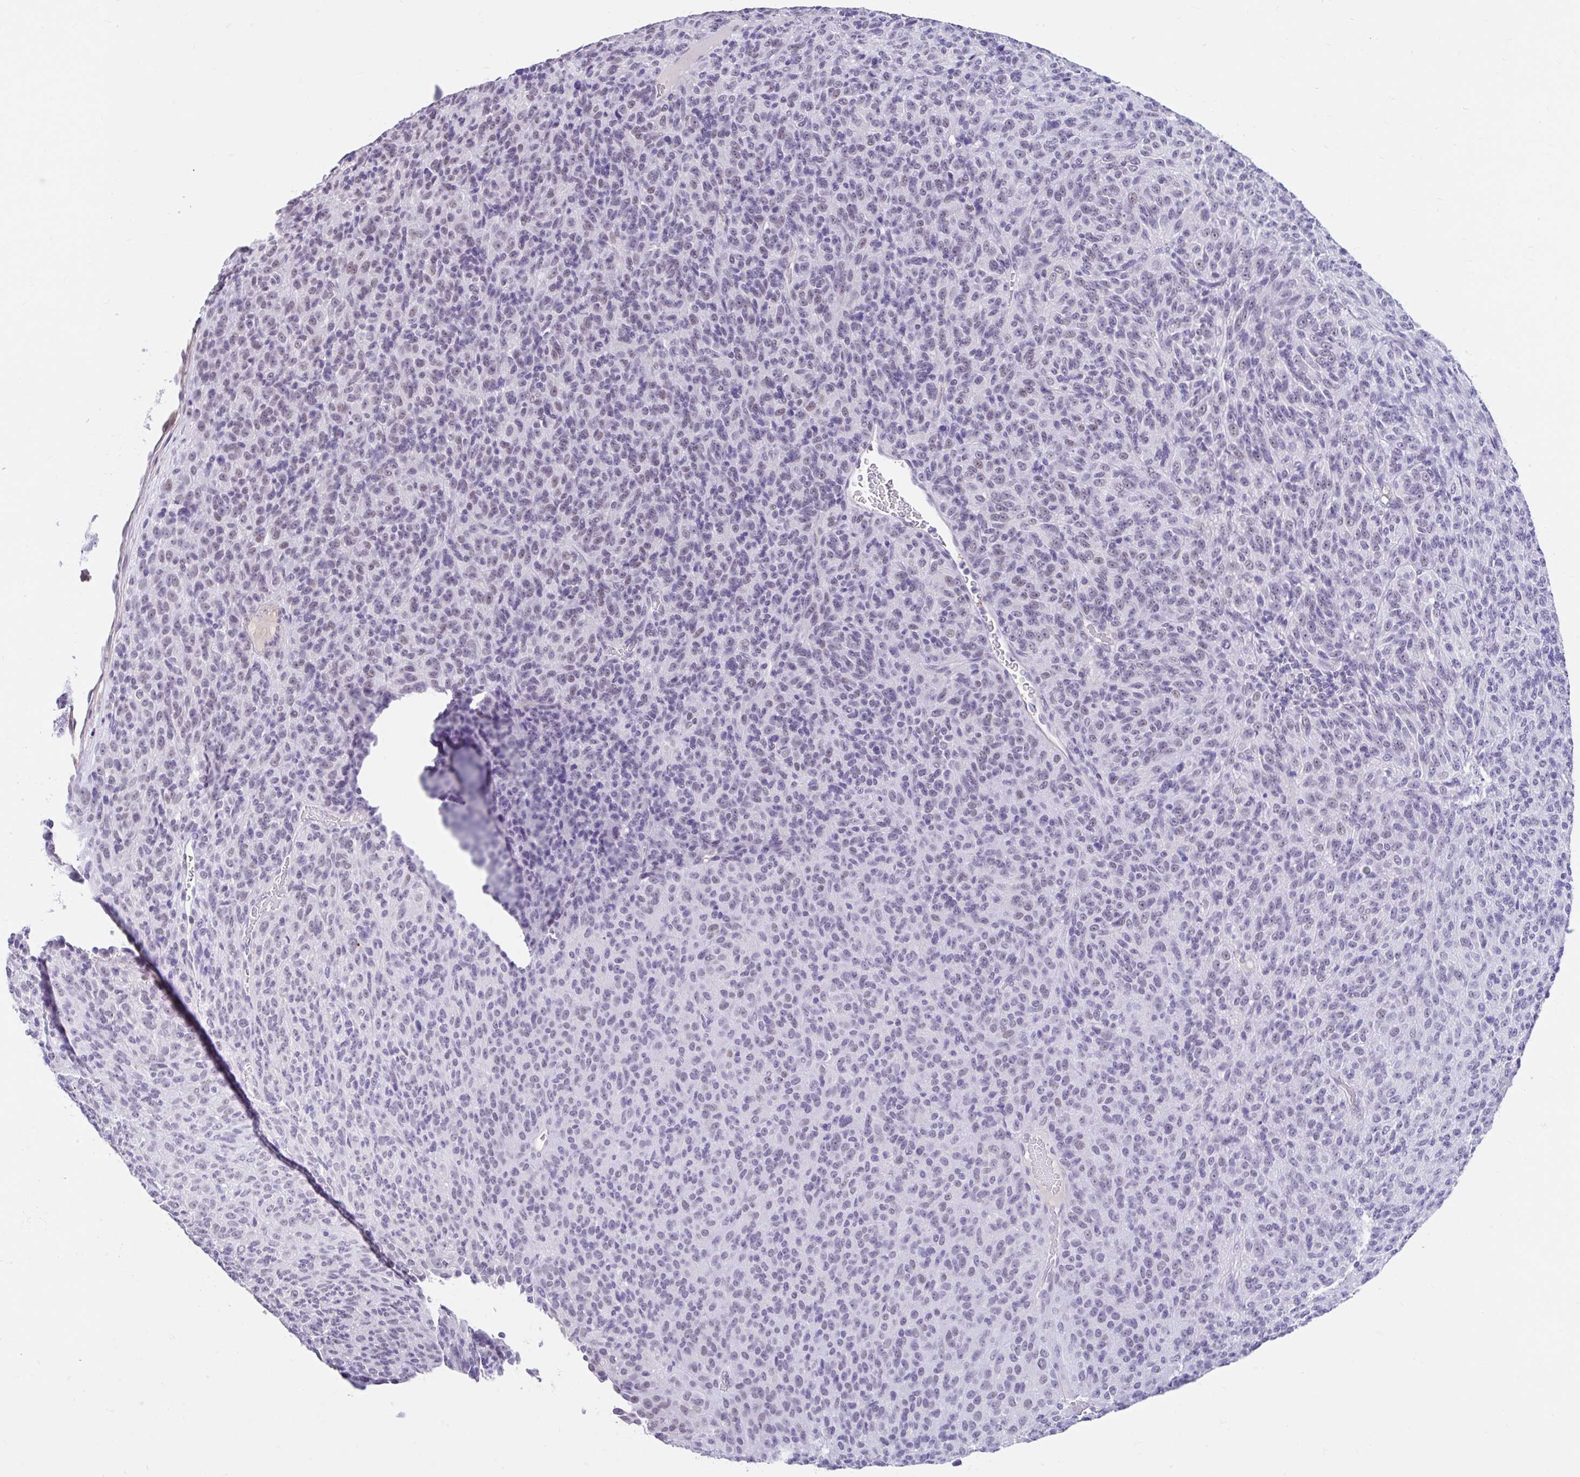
{"staining": {"intensity": "weak", "quantity": "<25%", "location": "nuclear"}, "tissue": "melanoma", "cell_type": "Tumor cells", "image_type": "cancer", "snomed": [{"axis": "morphology", "description": "Malignant melanoma, Metastatic site"}, {"axis": "topography", "description": "Brain"}], "caption": "Immunohistochemistry (IHC) histopathology image of neoplastic tissue: melanoma stained with DAB (3,3'-diaminobenzidine) exhibits no significant protein positivity in tumor cells. (Brightfield microscopy of DAB IHC at high magnification).", "gene": "DCAF17", "patient": {"sex": "female", "age": 56}}